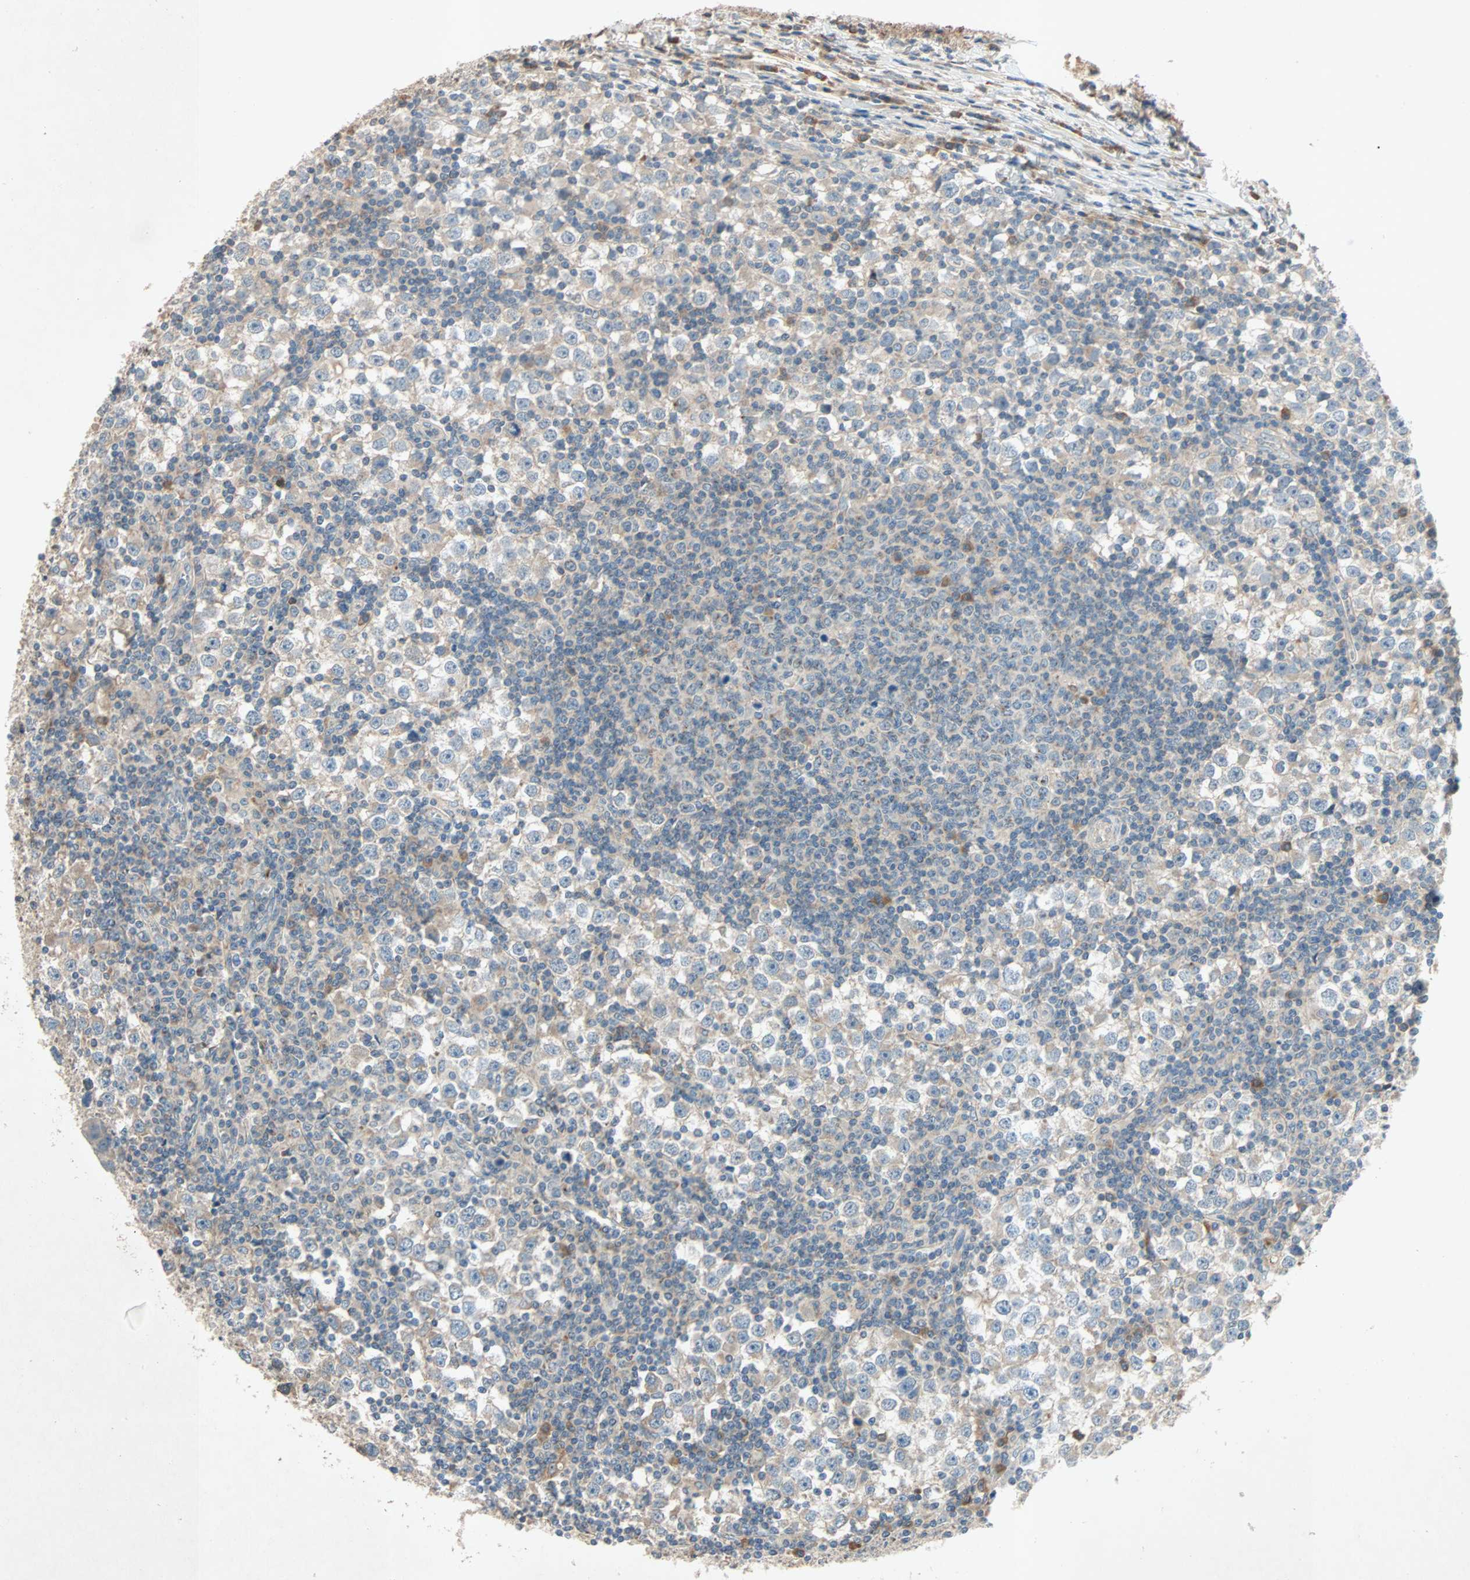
{"staining": {"intensity": "weak", "quantity": "25%-75%", "location": "cytoplasmic/membranous"}, "tissue": "testis cancer", "cell_type": "Tumor cells", "image_type": "cancer", "snomed": [{"axis": "morphology", "description": "Seminoma, NOS"}, {"axis": "topography", "description": "Testis"}], "caption": "Human seminoma (testis) stained with a protein marker shows weak staining in tumor cells.", "gene": "XYLT1", "patient": {"sex": "male", "age": 65}}